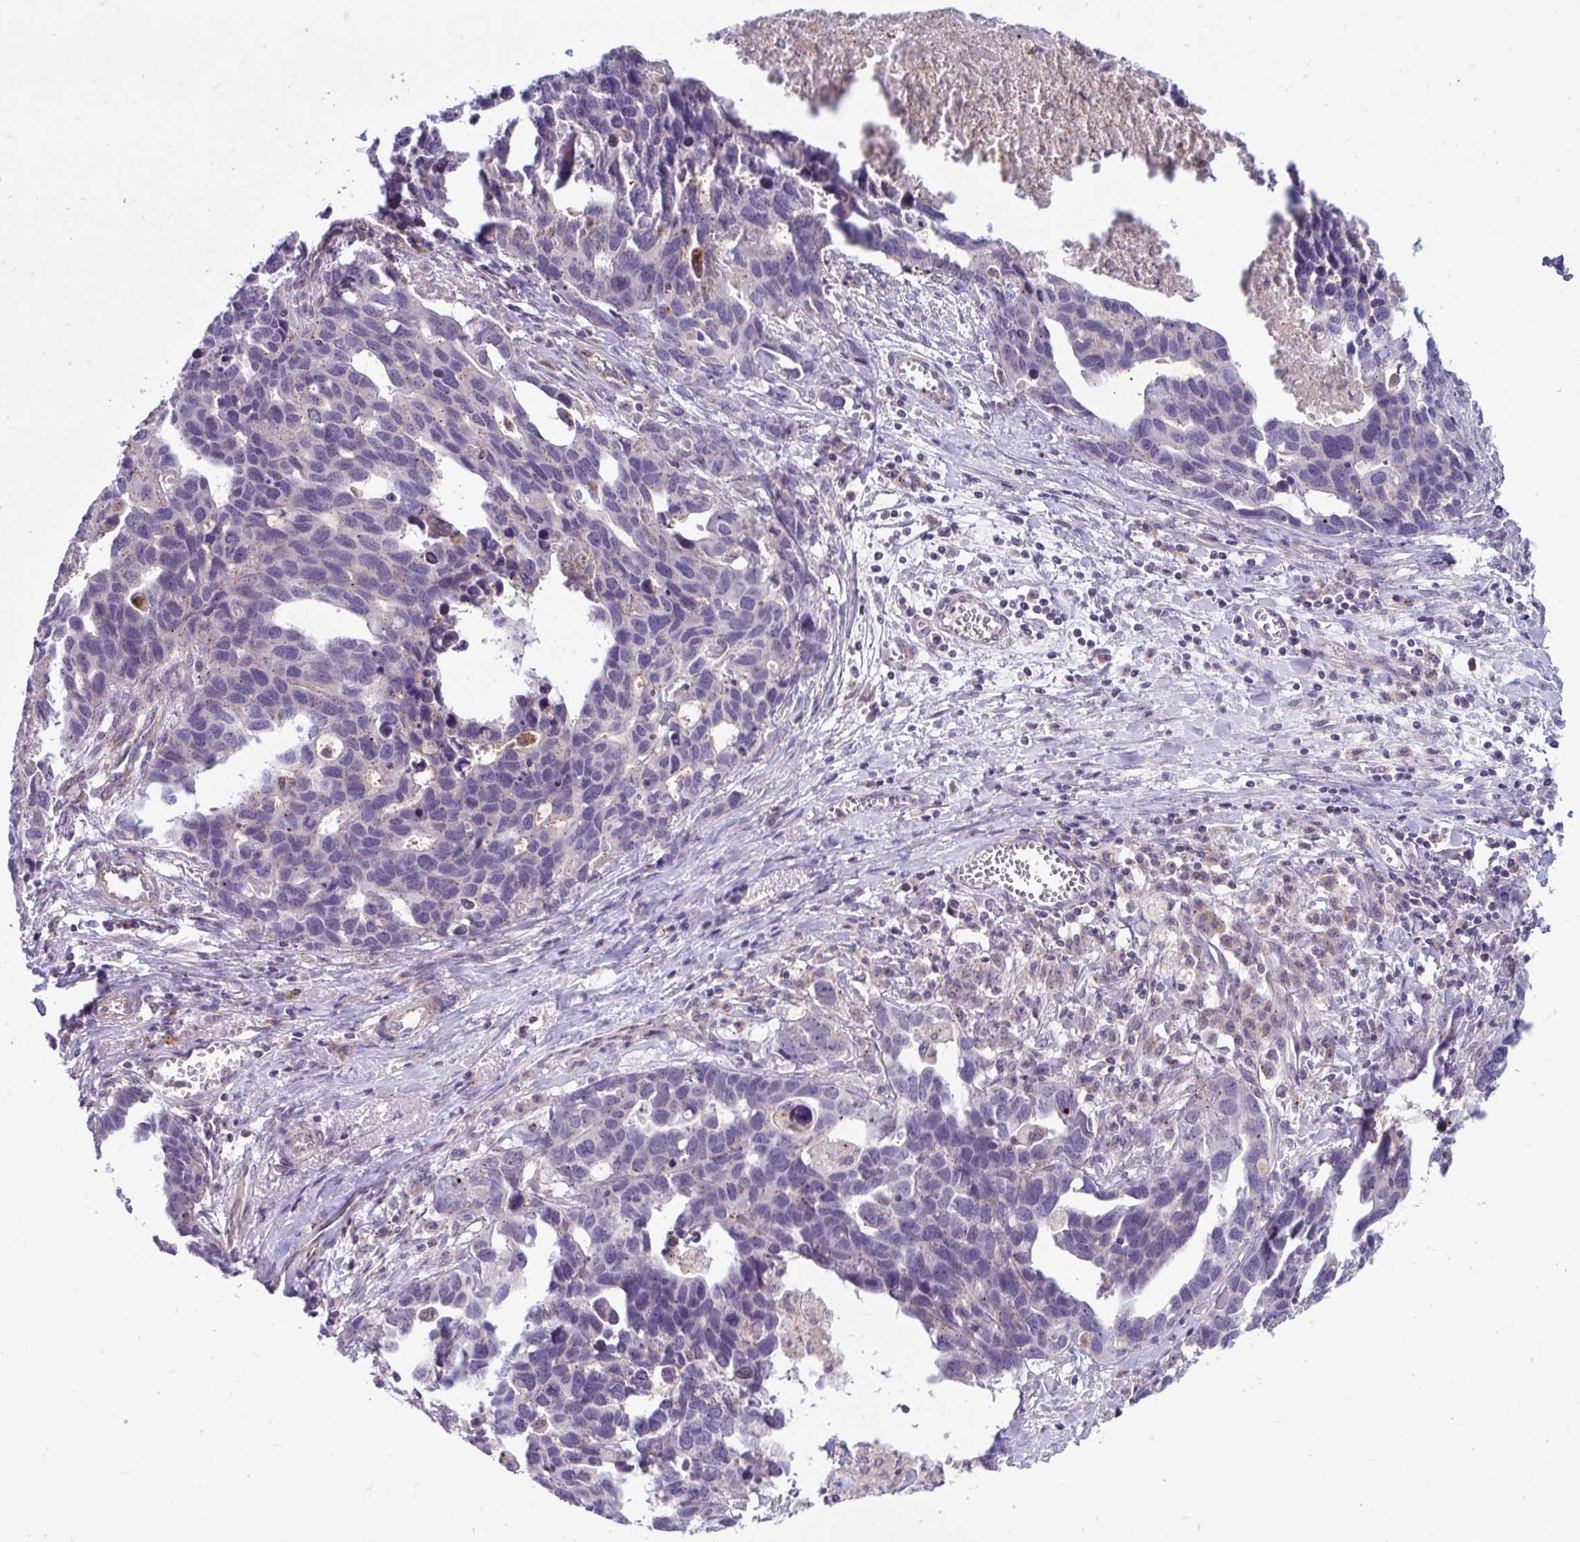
{"staining": {"intensity": "weak", "quantity": "<25%", "location": "cytoplasmic/membranous"}, "tissue": "ovarian cancer", "cell_type": "Tumor cells", "image_type": "cancer", "snomed": [{"axis": "morphology", "description": "Cystadenocarcinoma, serous, NOS"}, {"axis": "topography", "description": "Ovary"}], "caption": "Serous cystadenocarcinoma (ovarian) was stained to show a protein in brown. There is no significant positivity in tumor cells. (DAB (3,3'-diaminobenzidine) immunohistochemistry (IHC) with hematoxylin counter stain).", "gene": "IST1", "patient": {"sex": "female", "age": 54}}